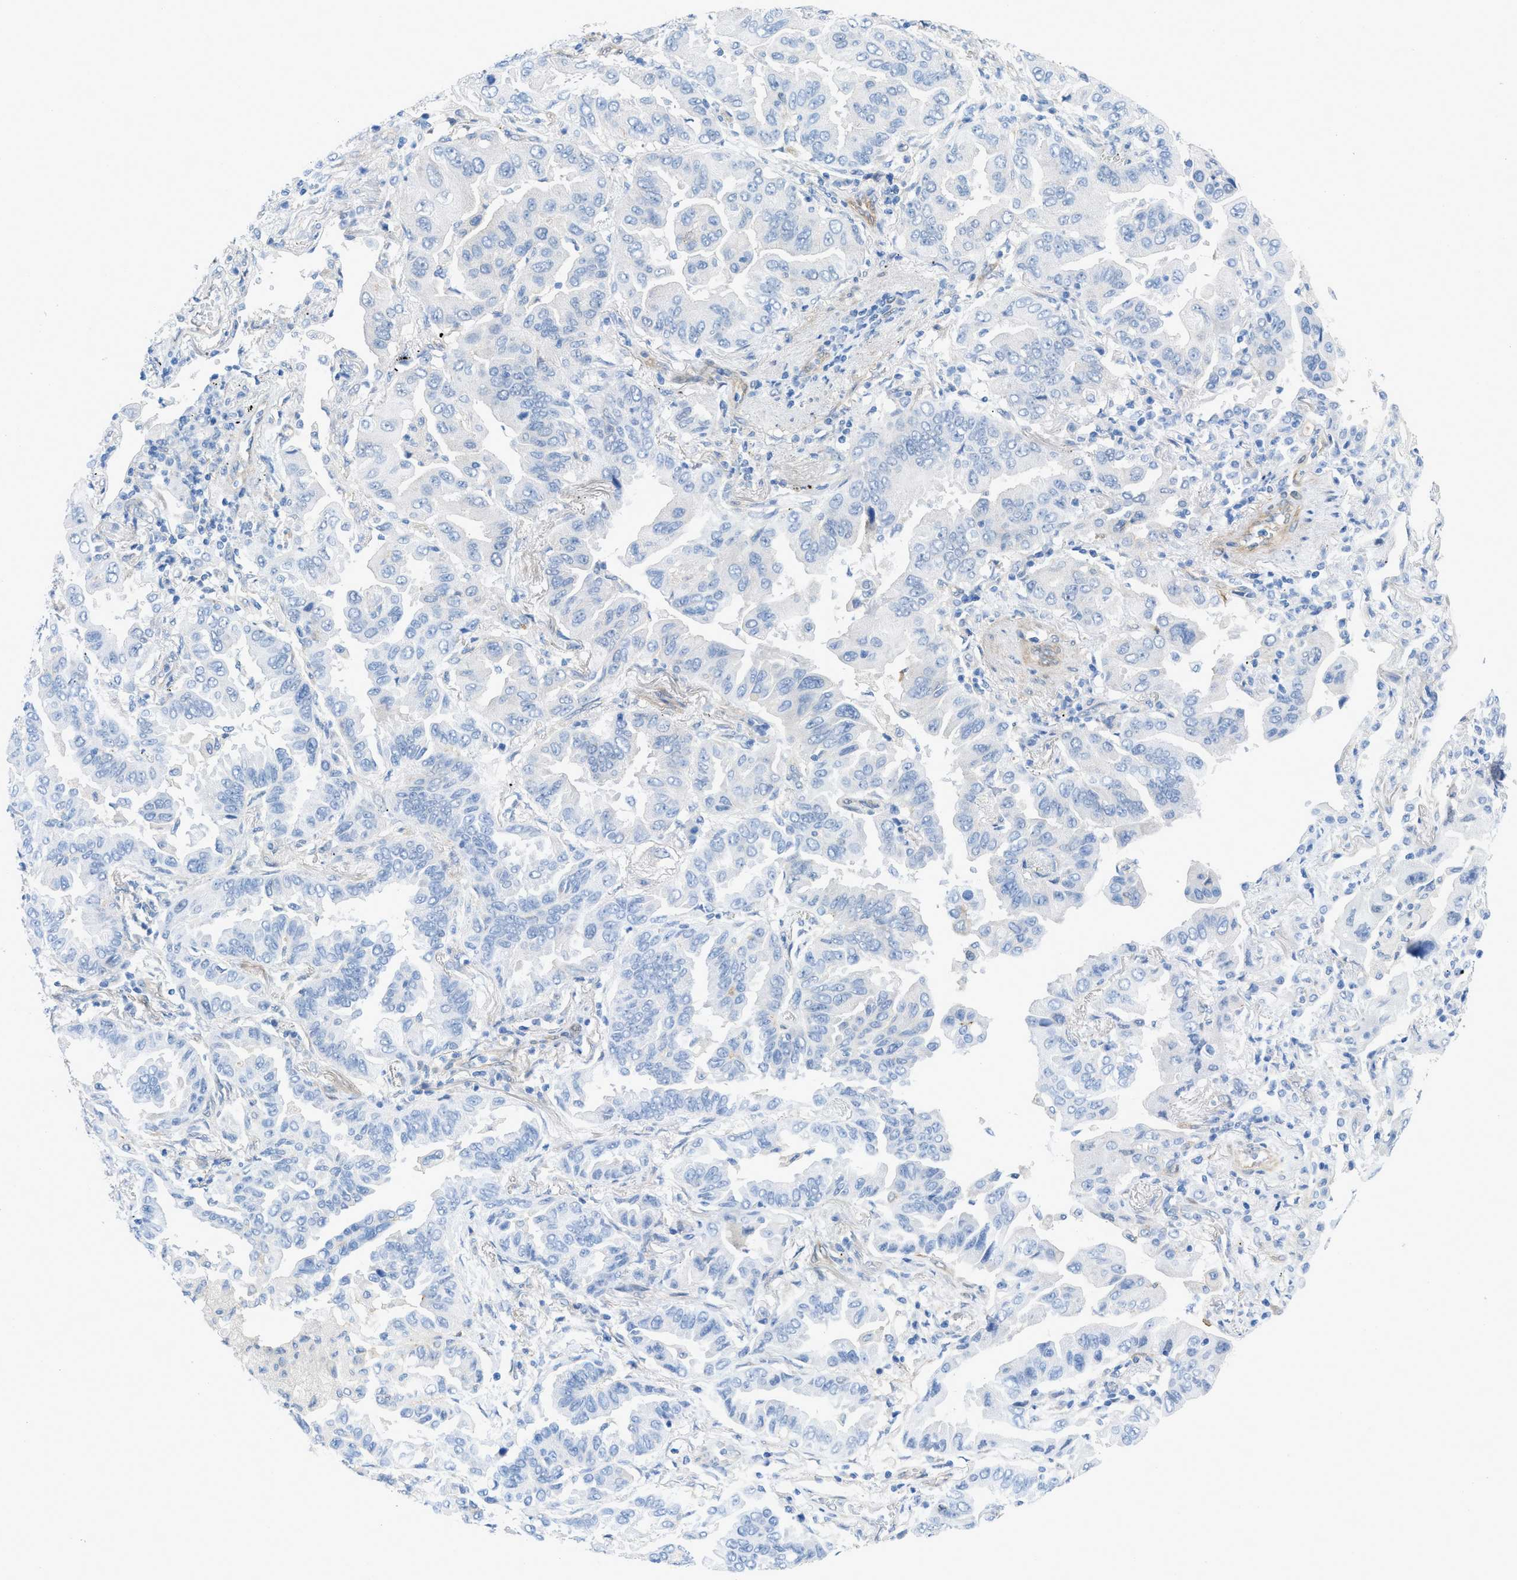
{"staining": {"intensity": "negative", "quantity": "none", "location": "none"}, "tissue": "lung cancer", "cell_type": "Tumor cells", "image_type": "cancer", "snomed": [{"axis": "morphology", "description": "Adenocarcinoma, NOS"}, {"axis": "topography", "description": "Lung"}], "caption": "Lung cancer stained for a protein using IHC displays no staining tumor cells.", "gene": "PDLIM5", "patient": {"sex": "female", "age": 65}}